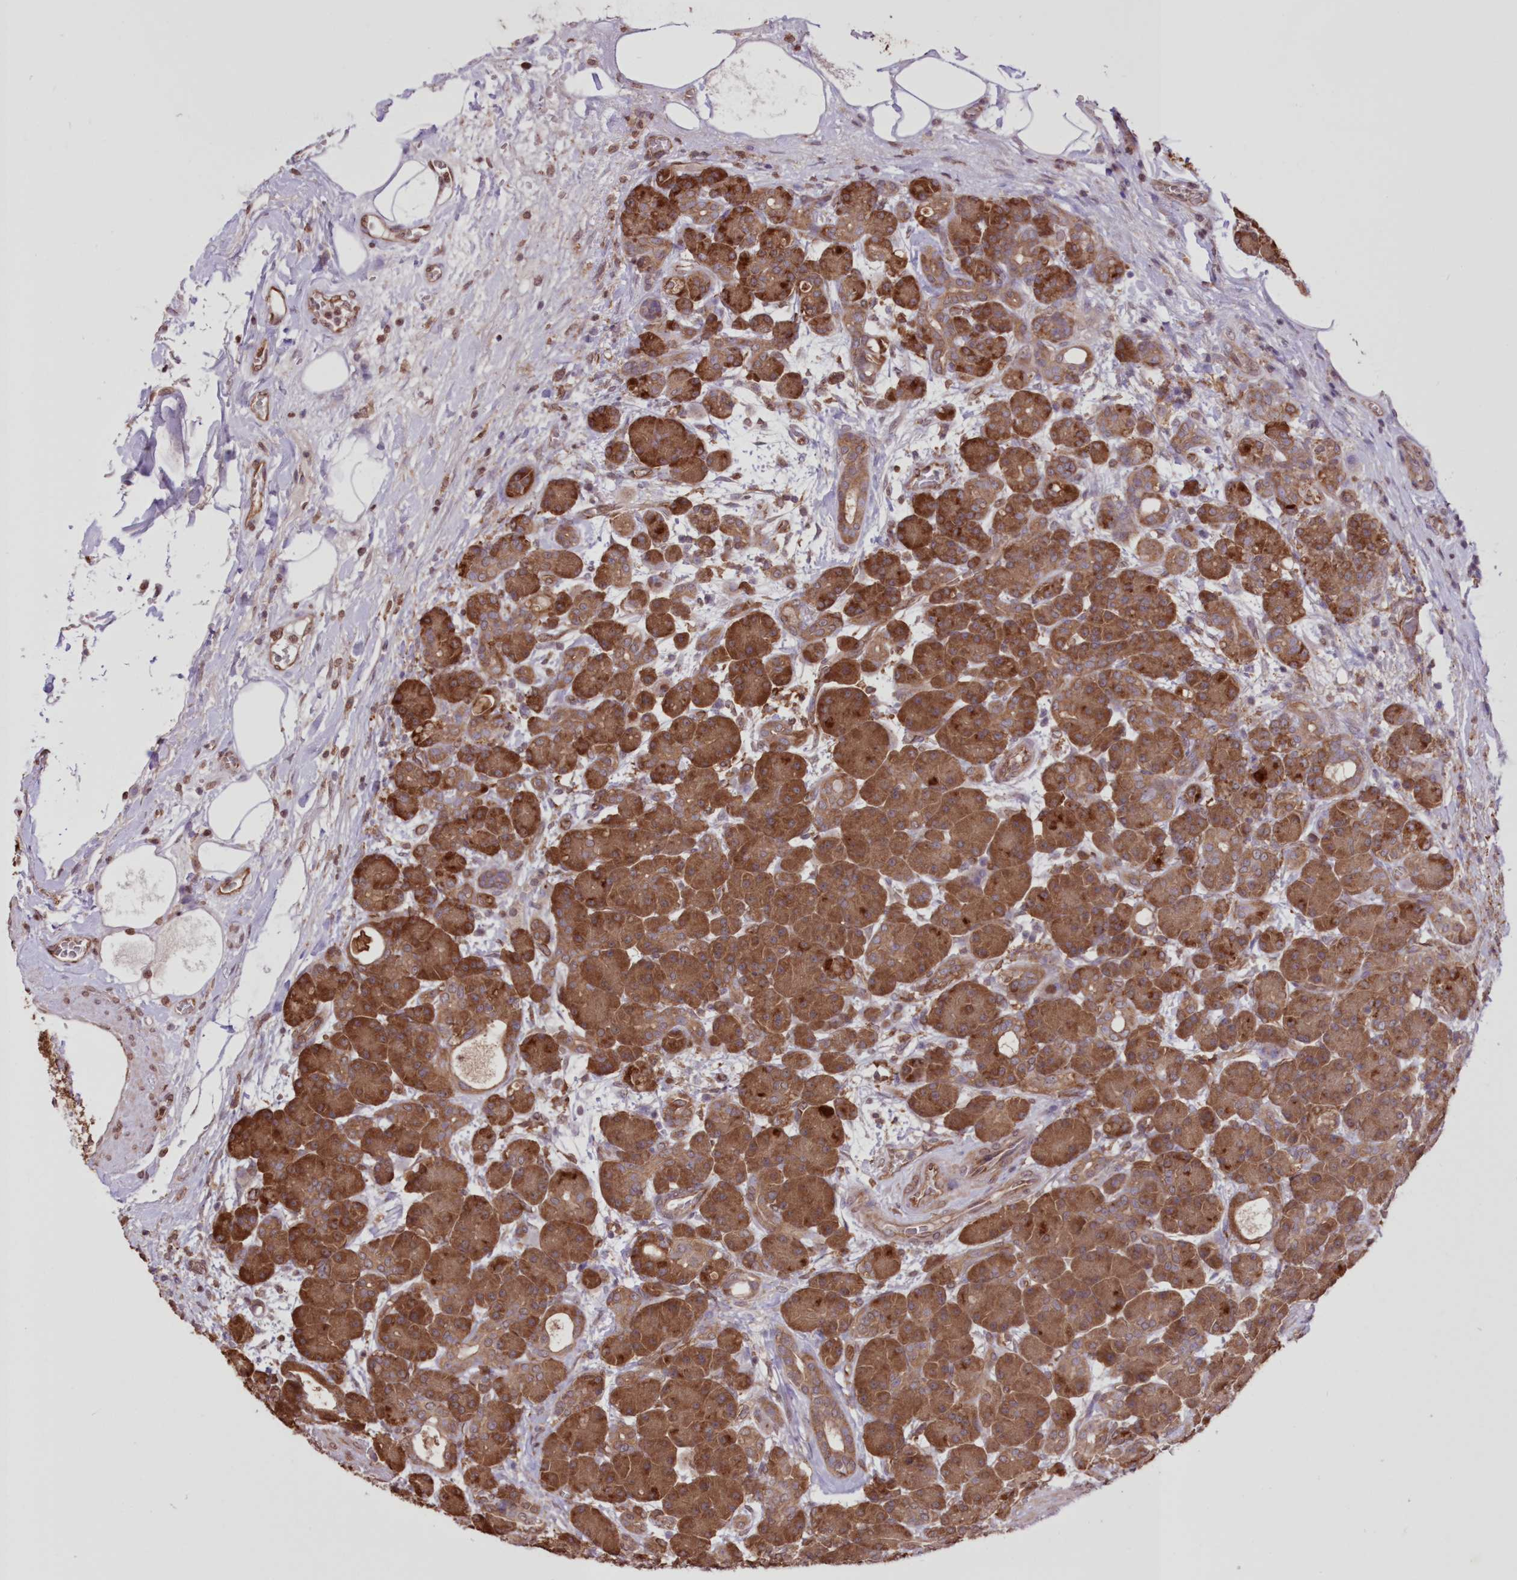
{"staining": {"intensity": "strong", "quantity": ">75%", "location": "cytoplasmic/membranous"}, "tissue": "pancreas", "cell_type": "Exocrine glandular cells", "image_type": "normal", "snomed": [{"axis": "morphology", "description": "Normal tissue, NOS"}, {"axis": "topography", "description": "Pancreas"}], "caption": "A photomicrograph of human pancreas stained for a protein reveals strong cytoplasmic/membranous brown staining in exocrine glandular cells.", "gene": "FCHO2", "patient": {"sex": "male", "age": 63}}